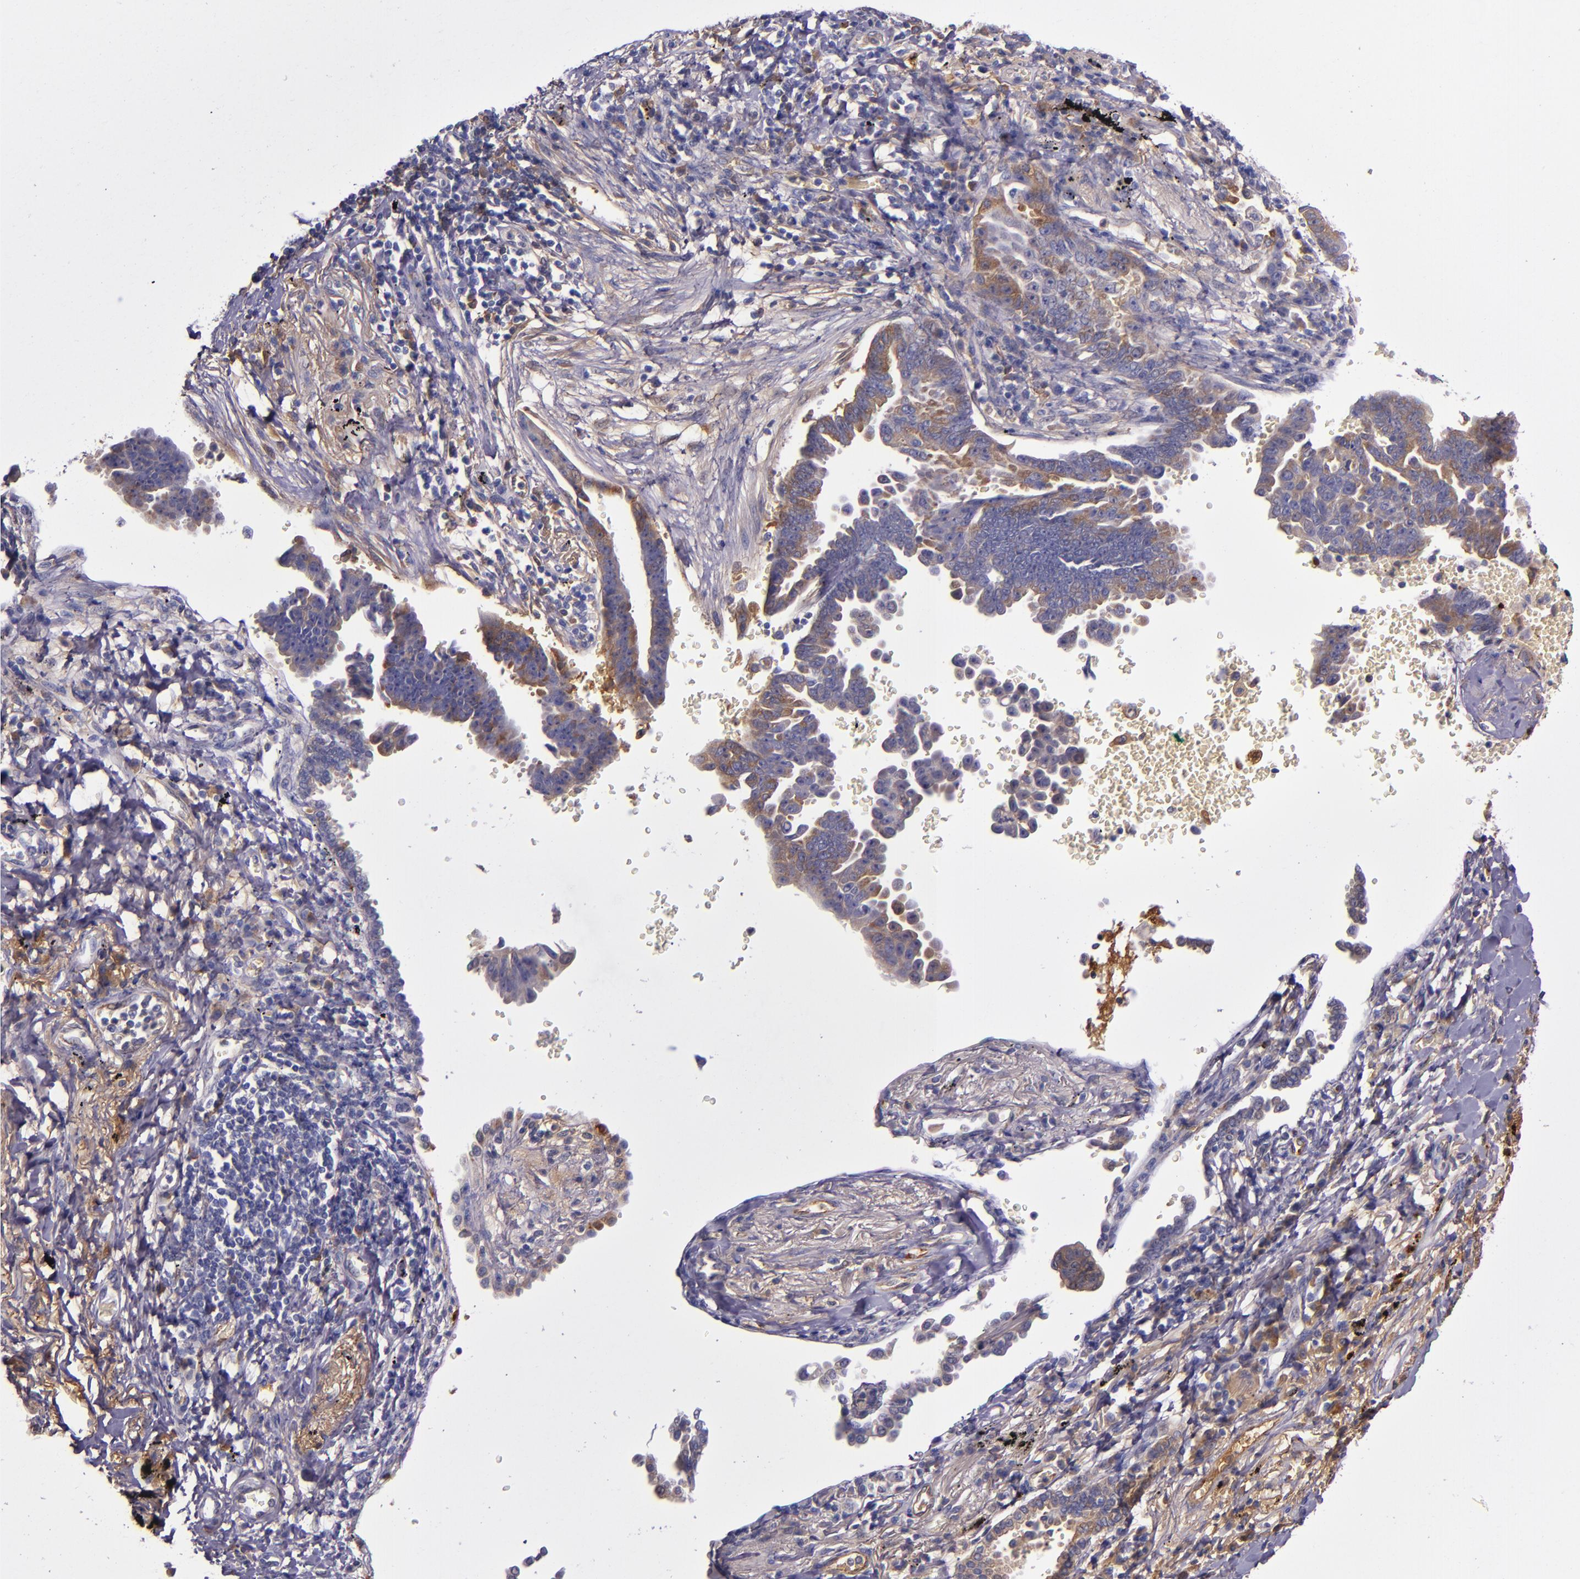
{"staining": {"intensity": "moderate", "quantity": "25%-75%", "location": "cytoplasmic/membranous"}, "tissue": "lung cancer", "cell_type": "Tumor cells", "image_type": "cancer", "snomed": [{"axis": "morphology", "description": "Adenocarcinoma, NOS"}, {"axis": "topography", "description": "Lung"}], "caption": "The immunohistochemical stain labels moderate cytoplasmic/membranous expression in tumor cells of adenocarcinoma (lung) tissue.", "gene": "CLEC3B", "patient": {"sex": "female", "age": 64}}